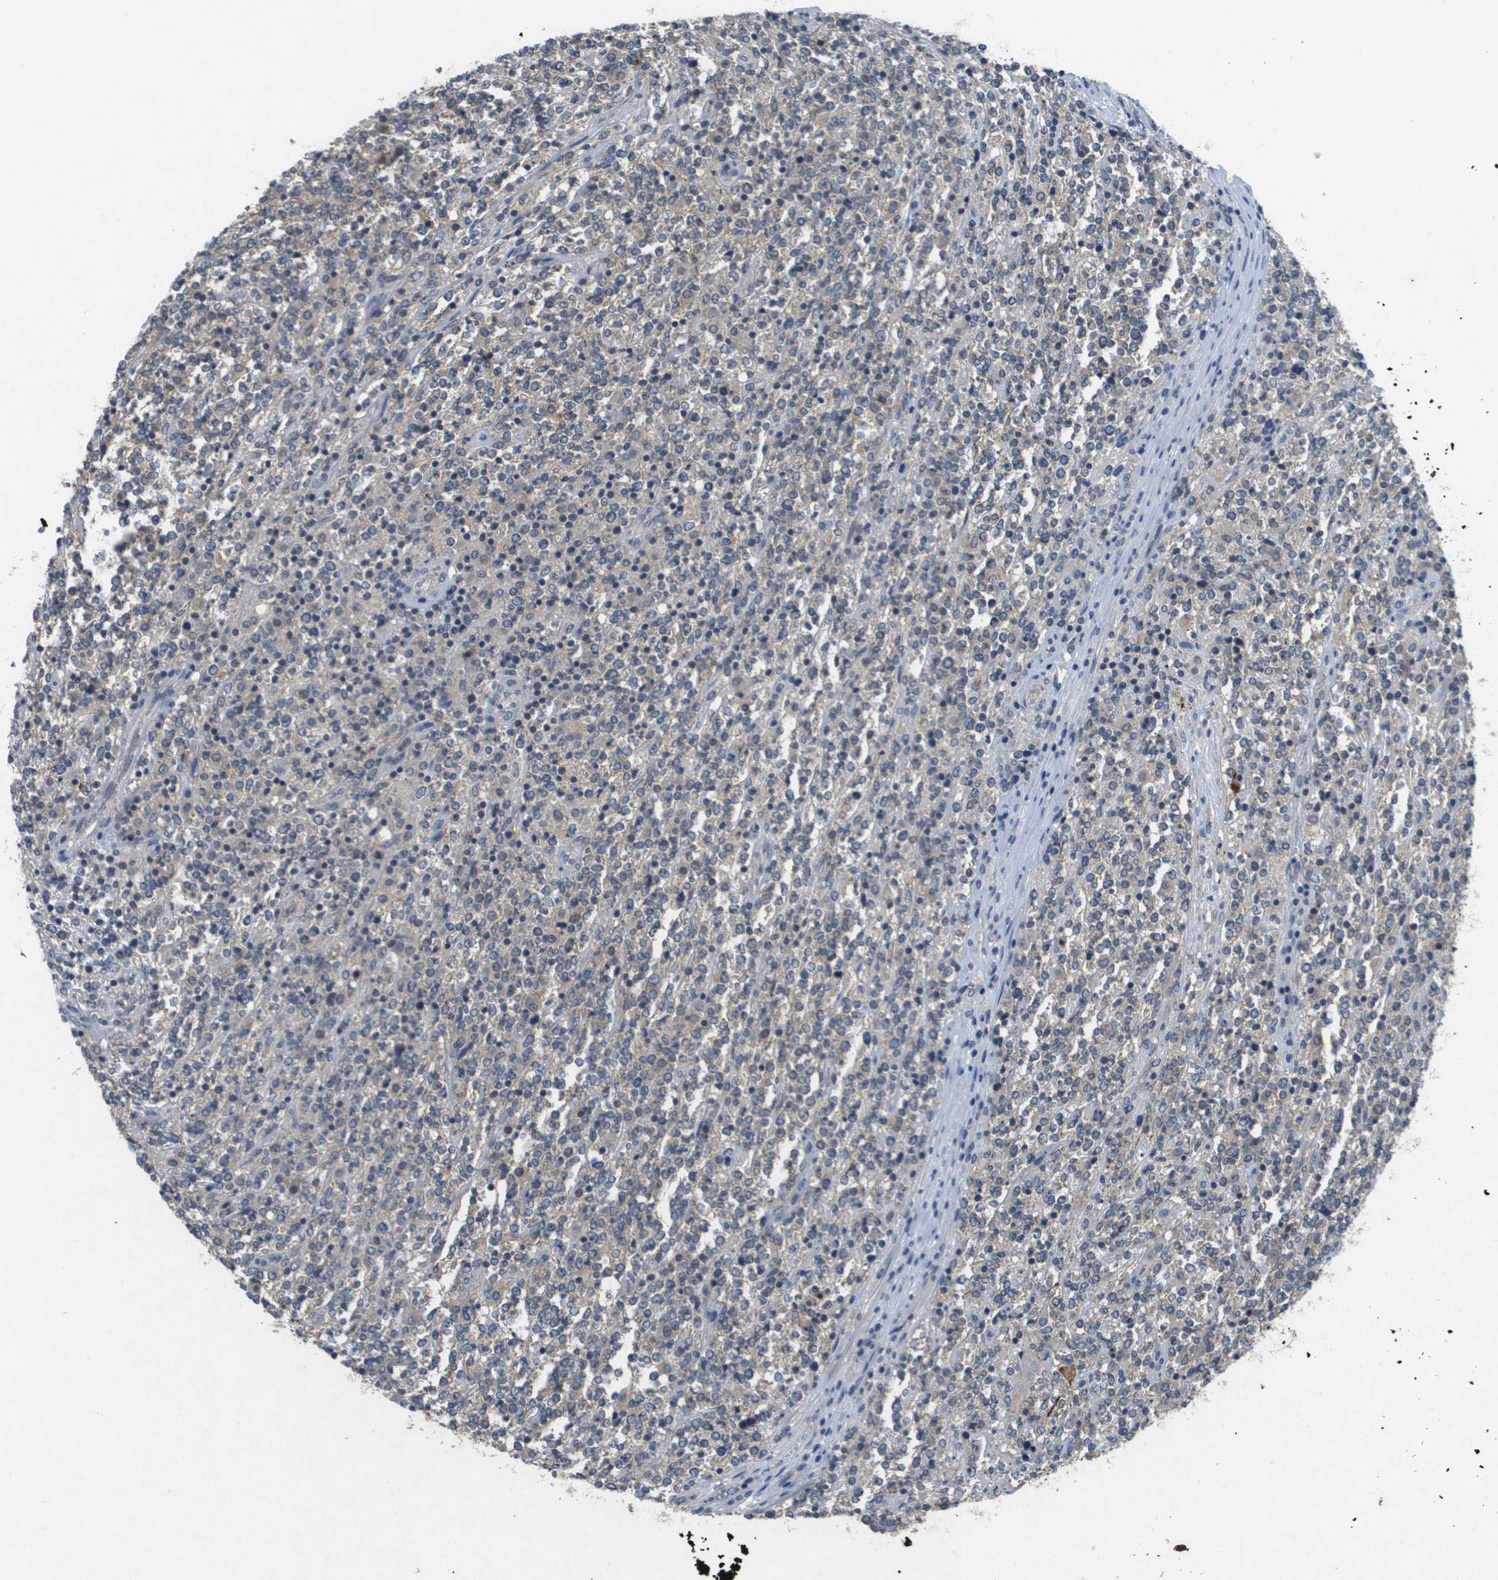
{"staining": {"intensity": "weak", "quantity": "<25%", "location": "cytoplasmic/membranous"}, "tissue": "lymphoma", "cell_type": "Tumor cells", "image_type": "cancer", "snomed": [{"axis": "morphology", "description": "Malignant lymphoma, non-Hodgkin's type, High grade"}, {"axis": "topography", "description": "Soft tissue"}], "caption": "Tumor cells are negative for protein expression in human lymphoma.", "gene": "PROC", "patient": {"sex": "male", "age": 18}}